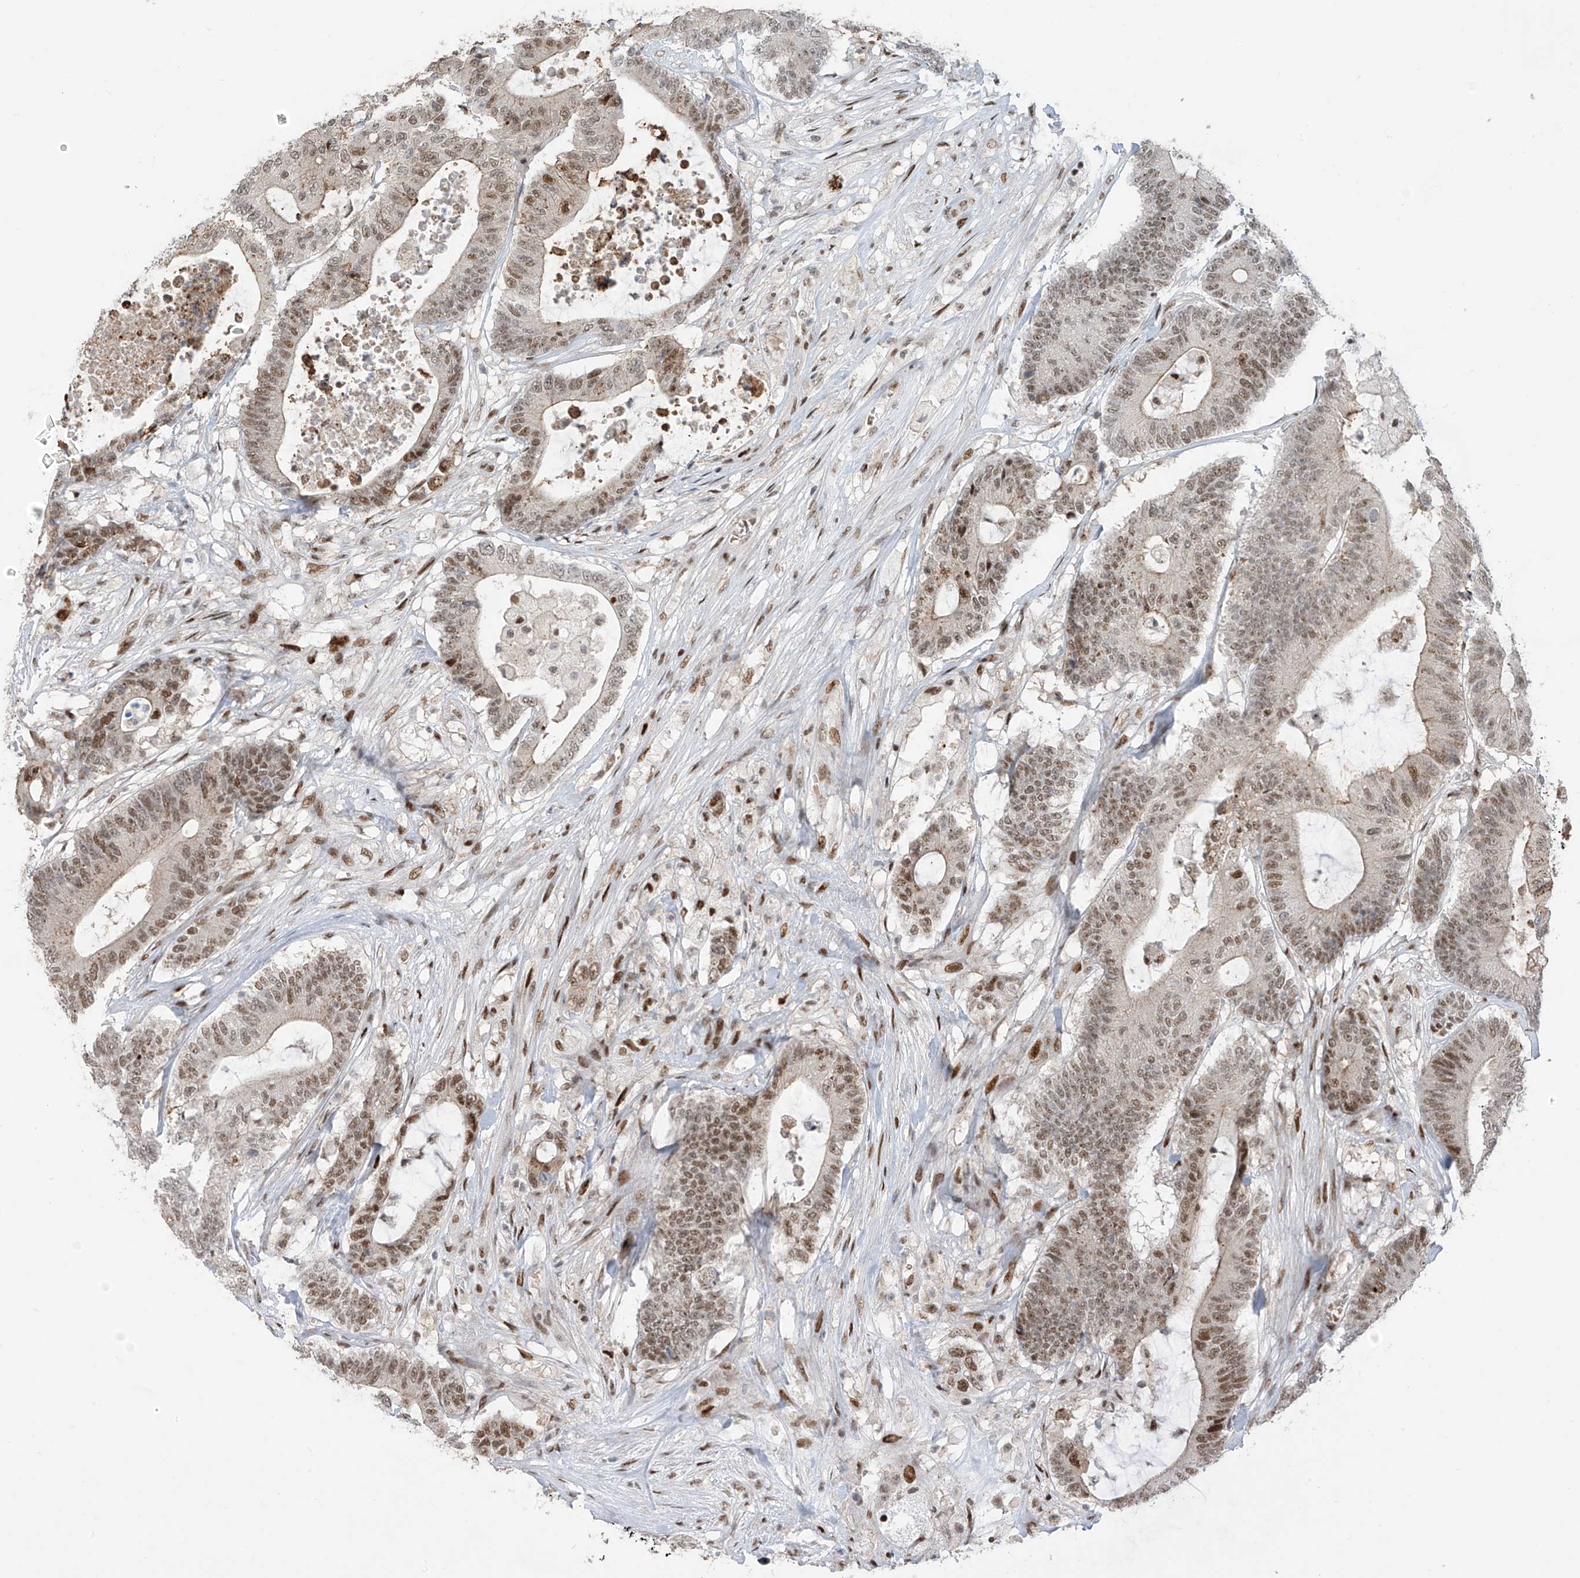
{"staining": {"intensity": "moderate", "quantity": ">75%", "location": "nuclear"}, "tissue": "colorectal cancer", "cell_type": "Tumor cells", "image_type": "cancer", "snomed": [{"axis": "morphology", "description": "Adenocarcinoma, NOS"}, {"axis": "topography", "description": "Colon"}], "caption": "The image demonstrates staining of colorectal adenocarcinoma, revealing moderate nuclear protein positivity (brown color) within tumor cells.", "gene": "ZCWPW2", "patient": {"sex": "female", "age": 84}}